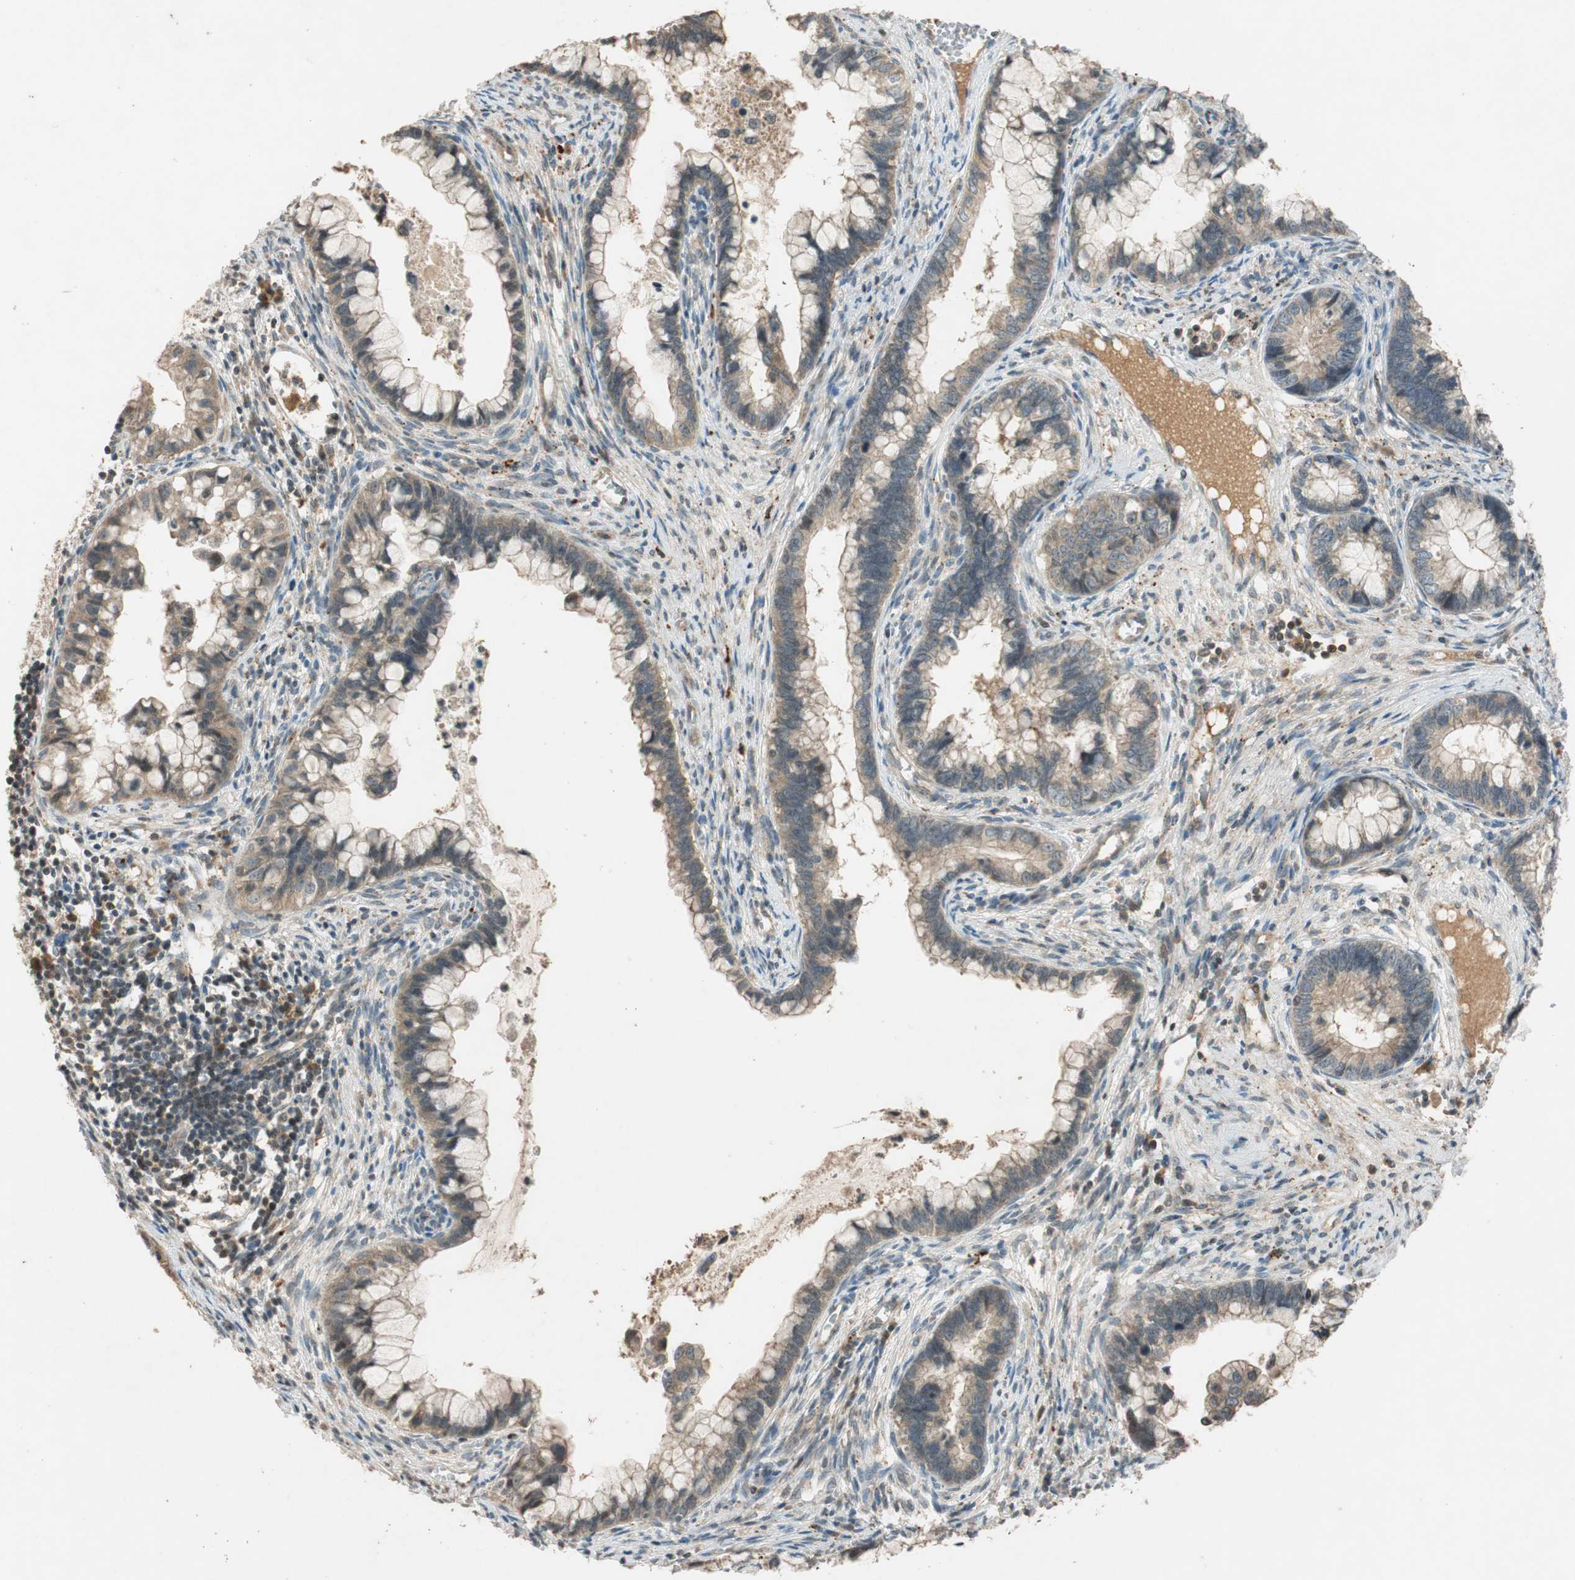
{"staining": {"intensity": "moderate", "quantity": ">75%", "location": "cytoplasmic/membranous"}, "tissue": "cervical cancer", "cell_type": "Tumor cells", "image_type": "cancer", "snomed": [{"axis": "morphology", "description": "Adenocarcinoma, NOS"}, {"axis": "topography", "description": "Cervix"}], "caption": "IHC (DAB) staining of human cervical cancer (adenocarcinoma) exhibits moderate cytoplasmic/membranous protein expression in approximately >75% of tumor cells.", "gene": "GLB1", "patient": {"sex": "female", "age": 44}}